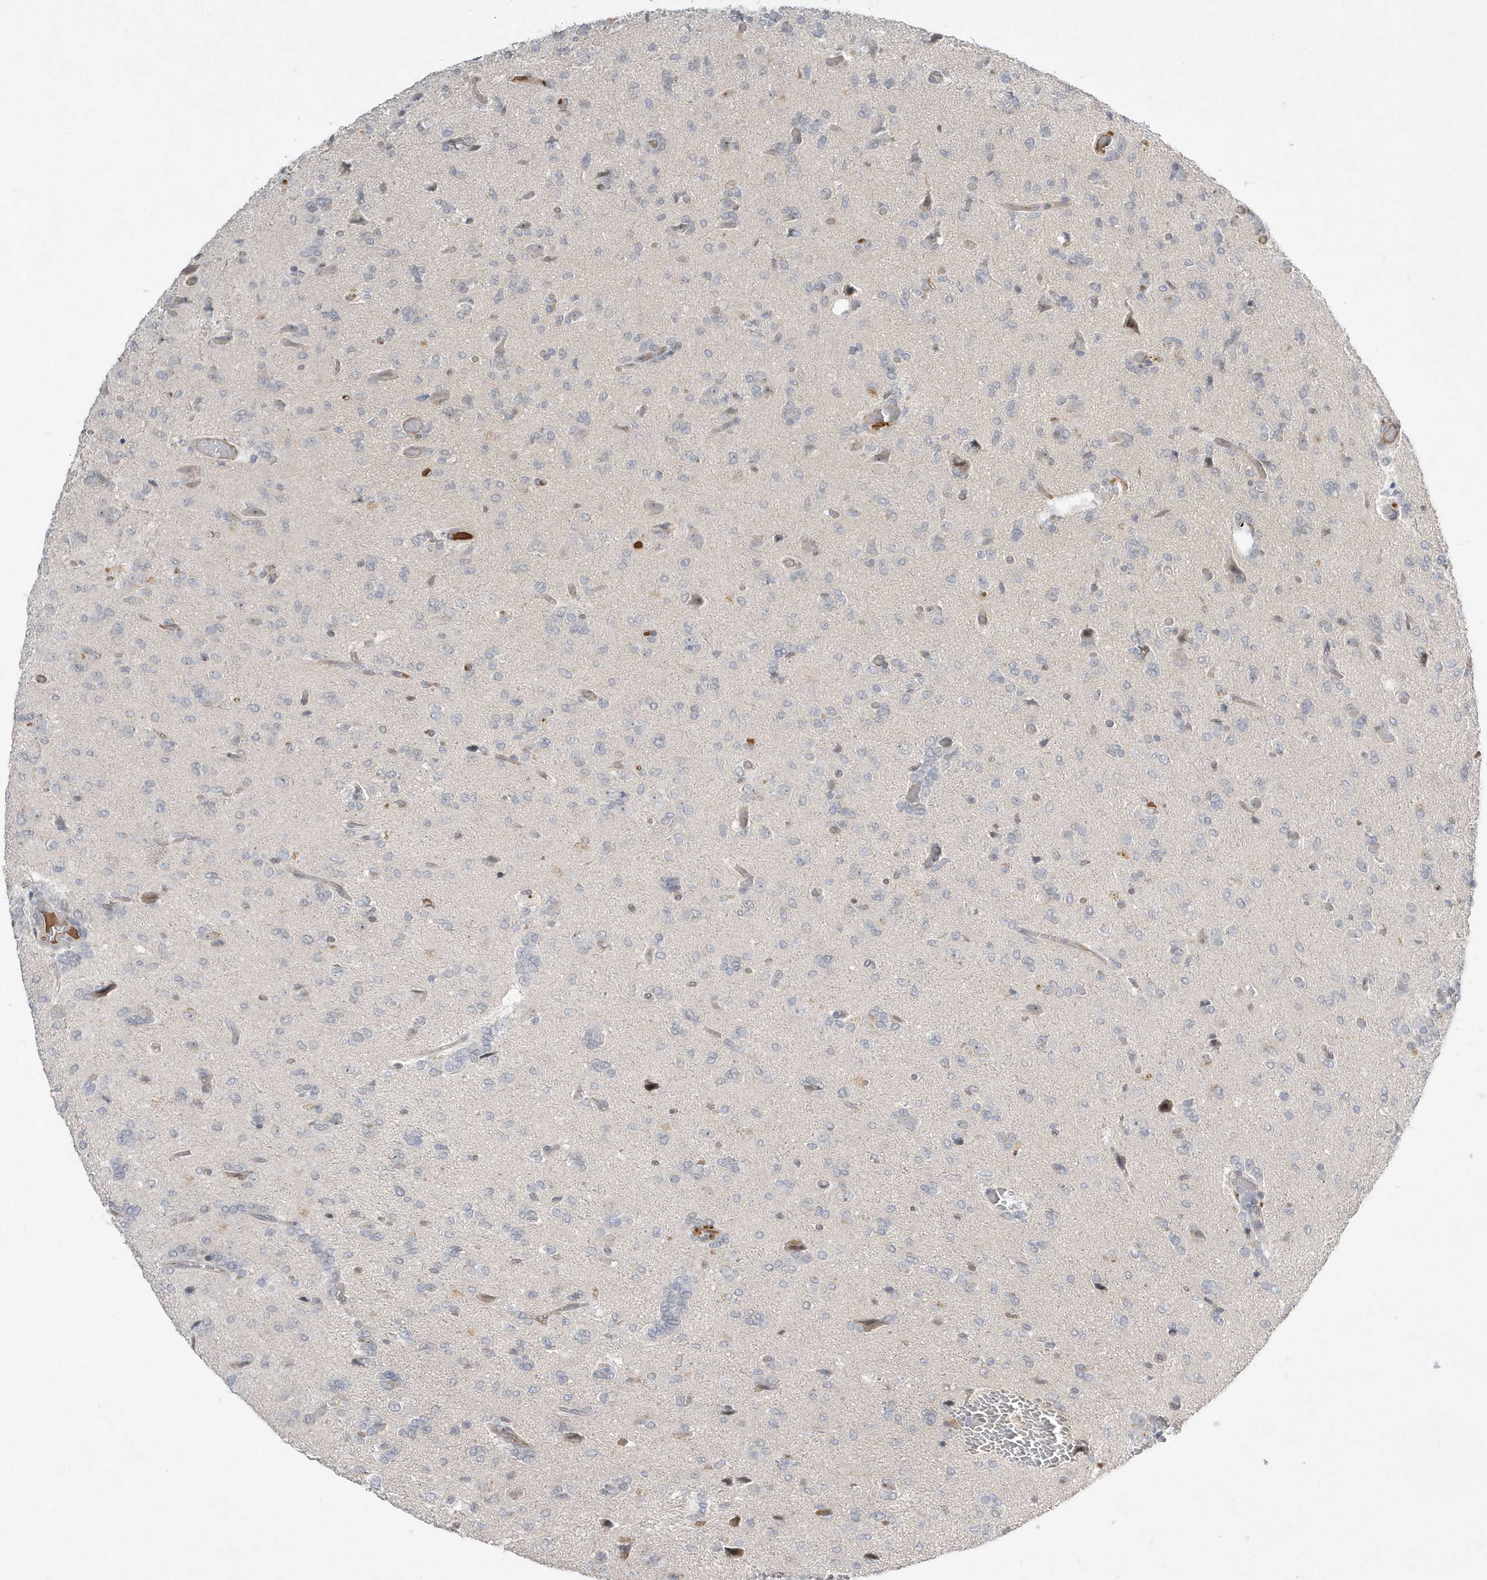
{"staining": {"intensity": "negative", "quantity": "none", "location": "none"}, "tissue": "glioma", "cell_type": "Tumor cells", "image_type": "cancer", "snomed": [{"axis": "morphology", "description": "Glioma, malignant, High grade"}, {"axis": "topography", "description": "Brain"}], "caption": "High magnification brightfield microscopy of glioma stained with DAB (brown) and counterstained with hematoxylin (blue): tumor cells show no significant positivity.", "gene": "TMEM132B", "patient": {"sex": "female", "age": 59}}